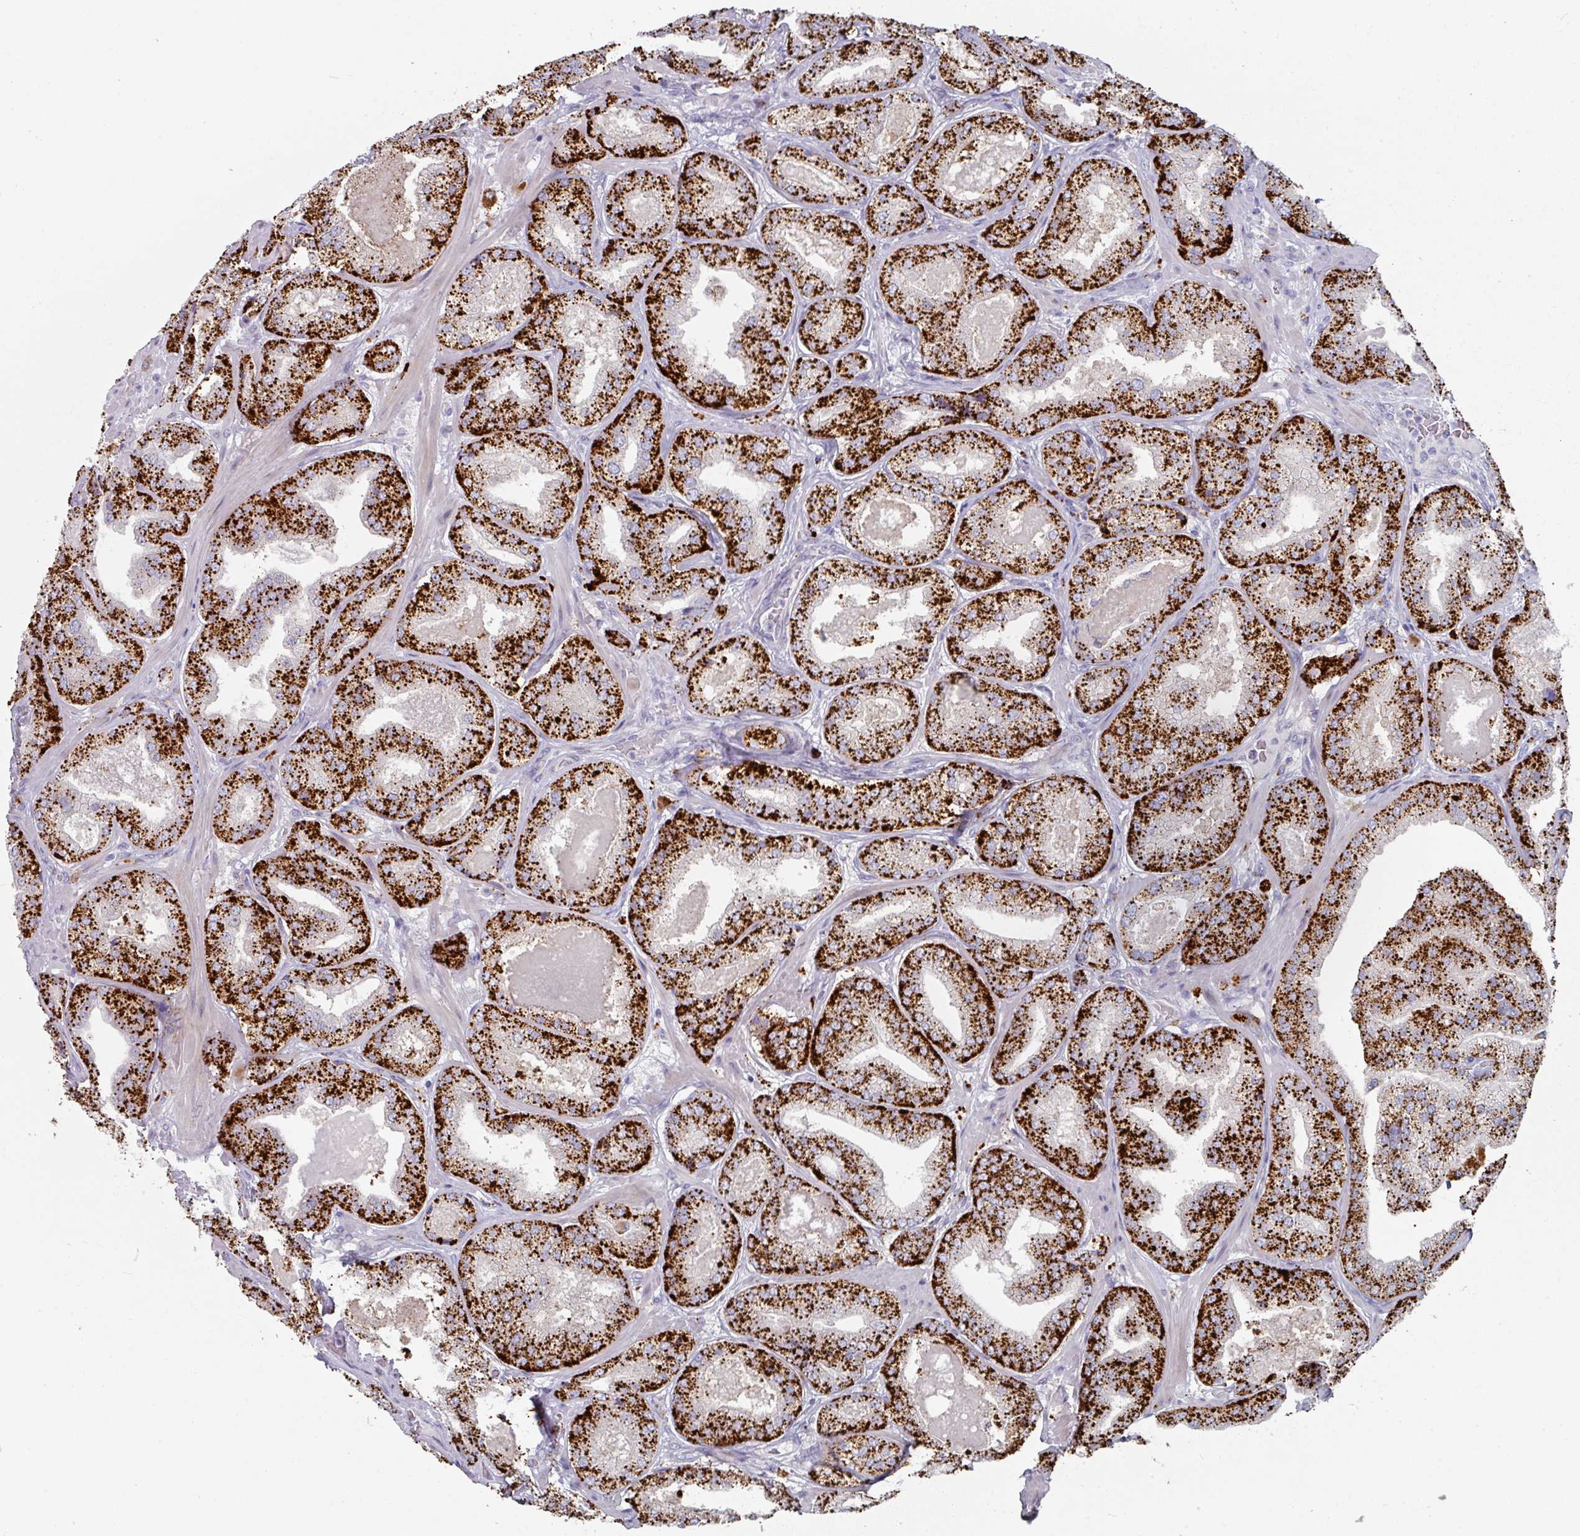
{"staining": {"intensity": "strong", "quantity": ">75%", "location": "cytoplasmic/membranous"}, "tissue": "prostate cancer", "cell_type": "Tumor cells", "image_type": "cancer", "snomed": [{"axis": "morphology", "description": "Adenocarcinoma, High grade"}, {"axis": "topography", "description": "Prostate"}], "caption": "Immunohistochemical staining of human prostate cancer (adenocarcinoma (high-grade)) exhibits strong cytoplasmic/membranous protein expression in about >75% of tumor cells.", "gene": "NT5C1A", "patient": {"sex": "male", "age": 63}}